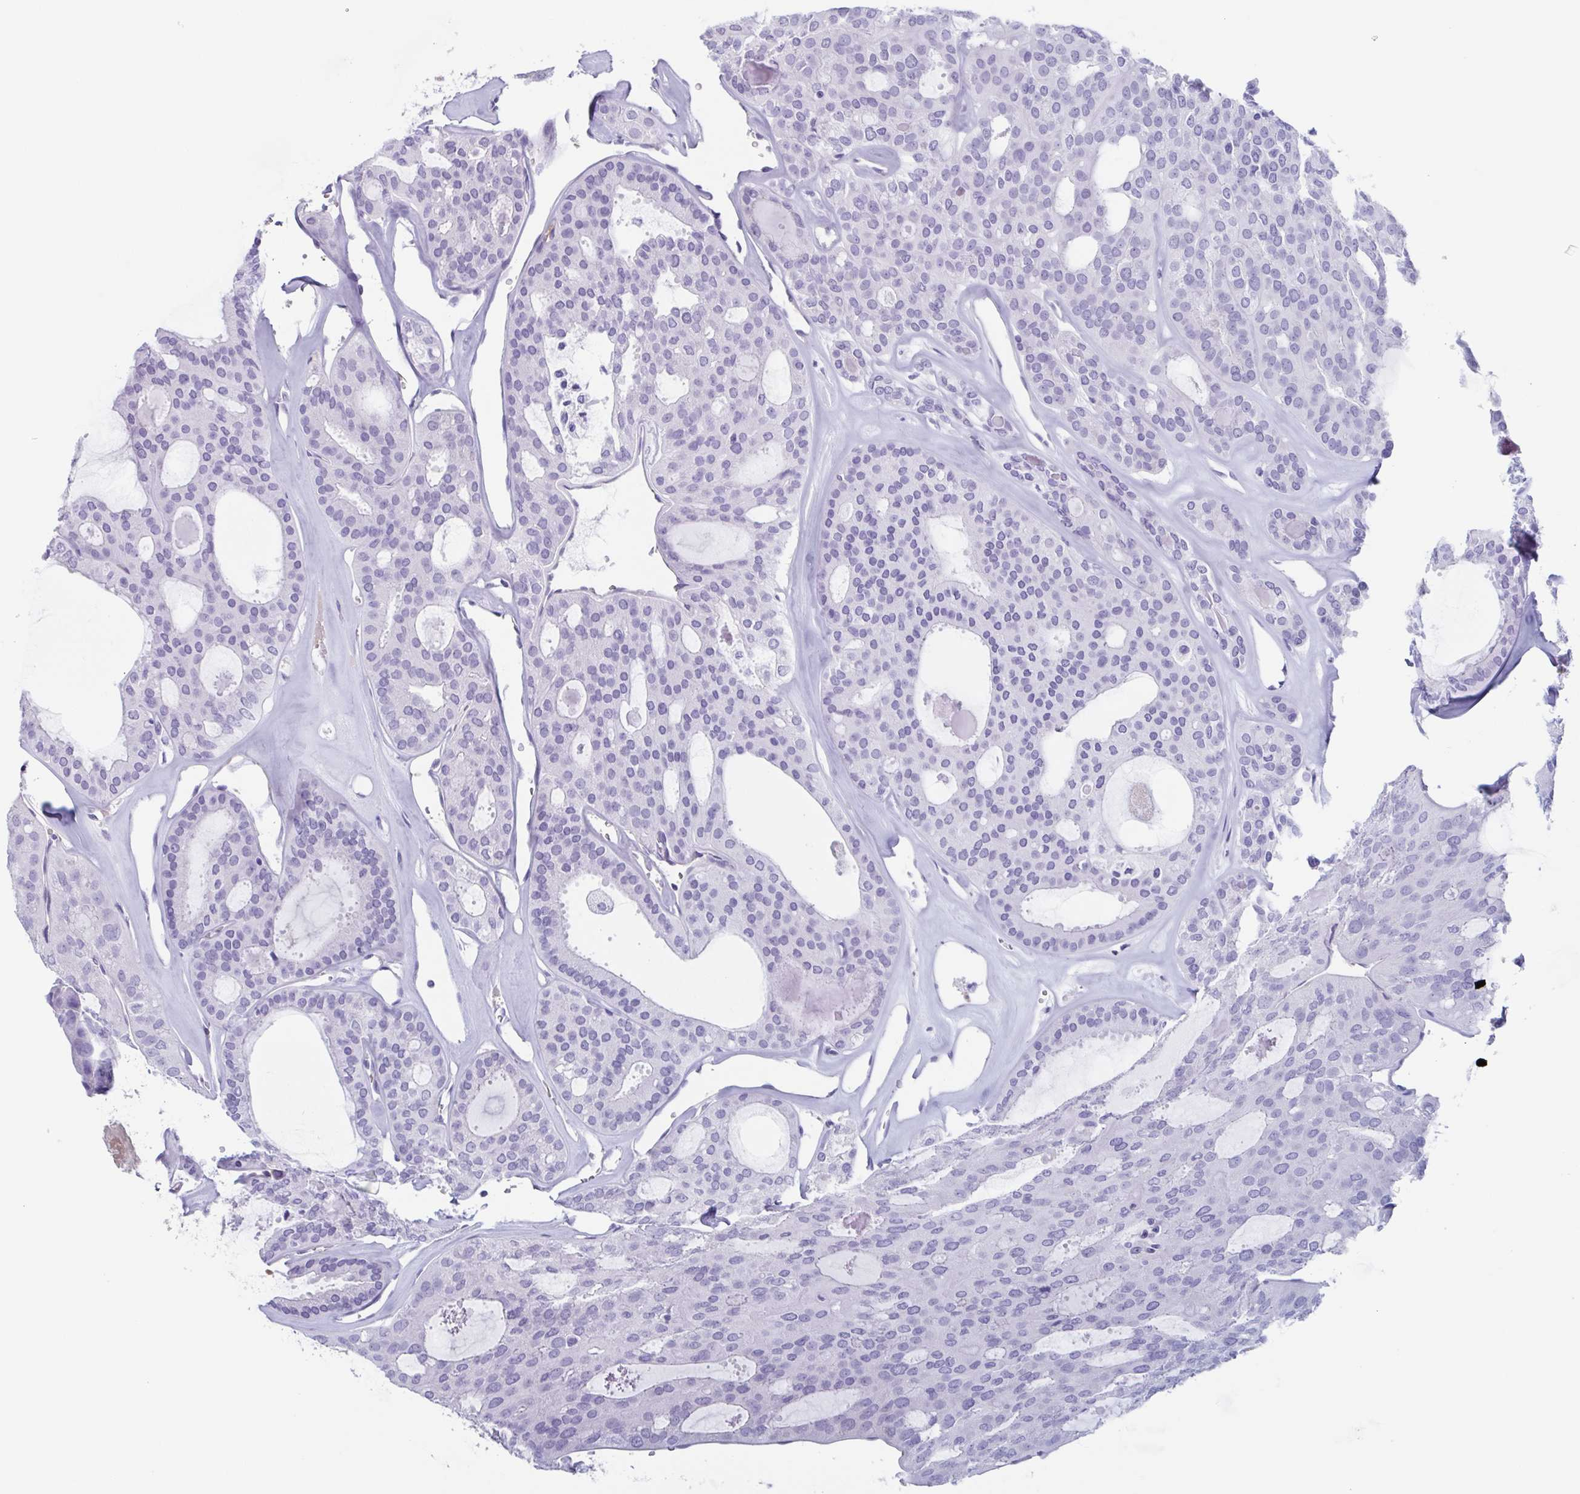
{"staining": {"intensity": "negative", "quantity": "none", "location": "none"}, "tissue": "thyroid cancer", "cell_type": "Tumor cells", "image_type": "cancer", "snomed": [{"axis": "morphology", "description": "Follicular adenoma carcinoma, NOS"}, {"axis": "topography", "description": "Thyroid gland"}], "caption": "Tumor cells are negative for brown protein staining in thyroid follicular adenoma carcinoma.", "gene": "BPI", "patient": {"sex": "male", "age": 75}}